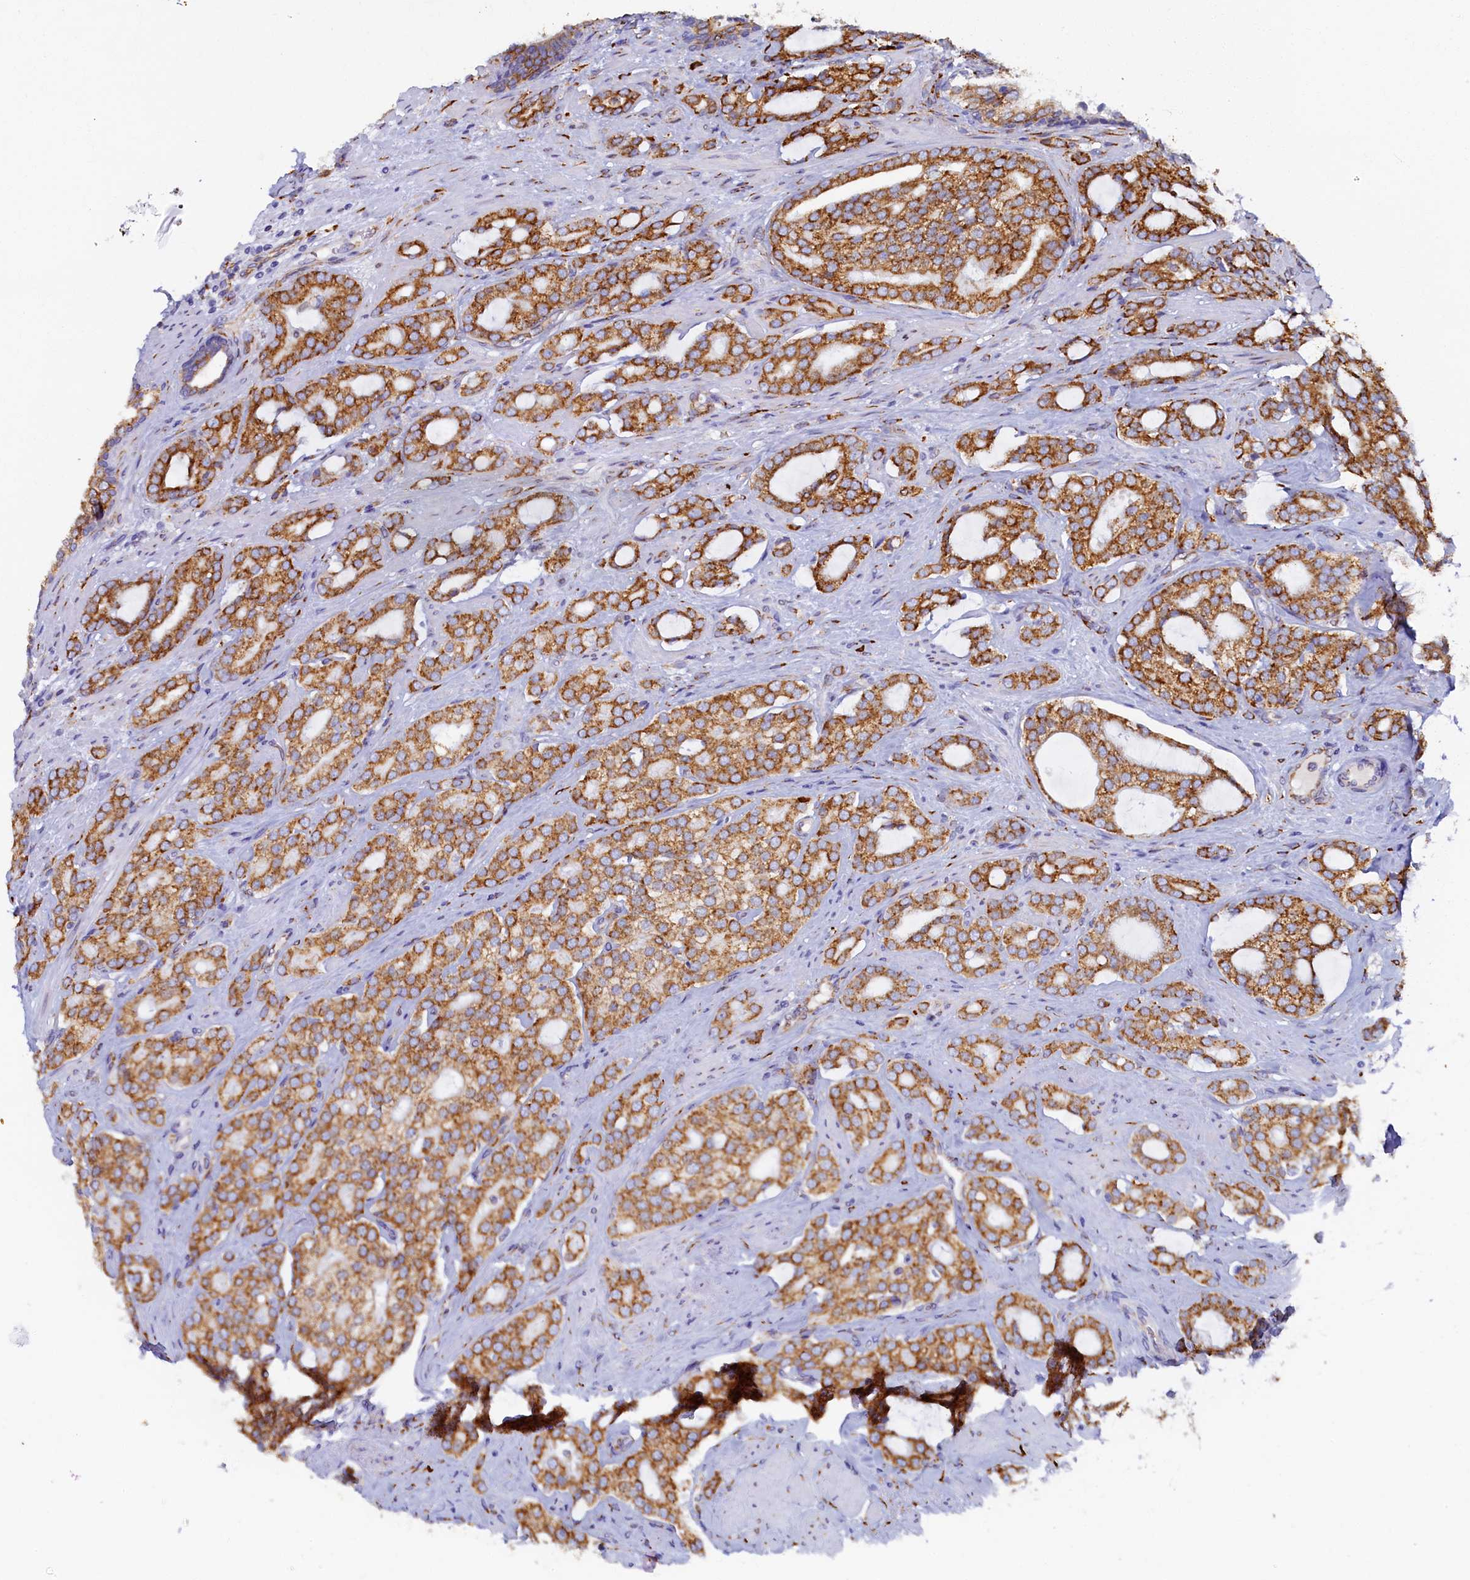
{"staining": {"intensity": "strong", "quantity": ">75%", "location": "cytoplasmic/membranous"}, "tissue": "prostate cancer", "cell_type": "Tumor cells", "image_type": "cancer", "snomed": [{"axis": "morphology", "description": "Adenocarcinoma, High grade"}, {"axis": "topography", "description": "Prostate"}], "caption": "The histopathology image shows staining of adenocarcinoma (high-grade) (prostate), revealing strong cytoplasmic/membranous protein expression (brown color) within tumor cells.", "gene": "TMEM18", "patient": {"sex": "male", "age": 63}}